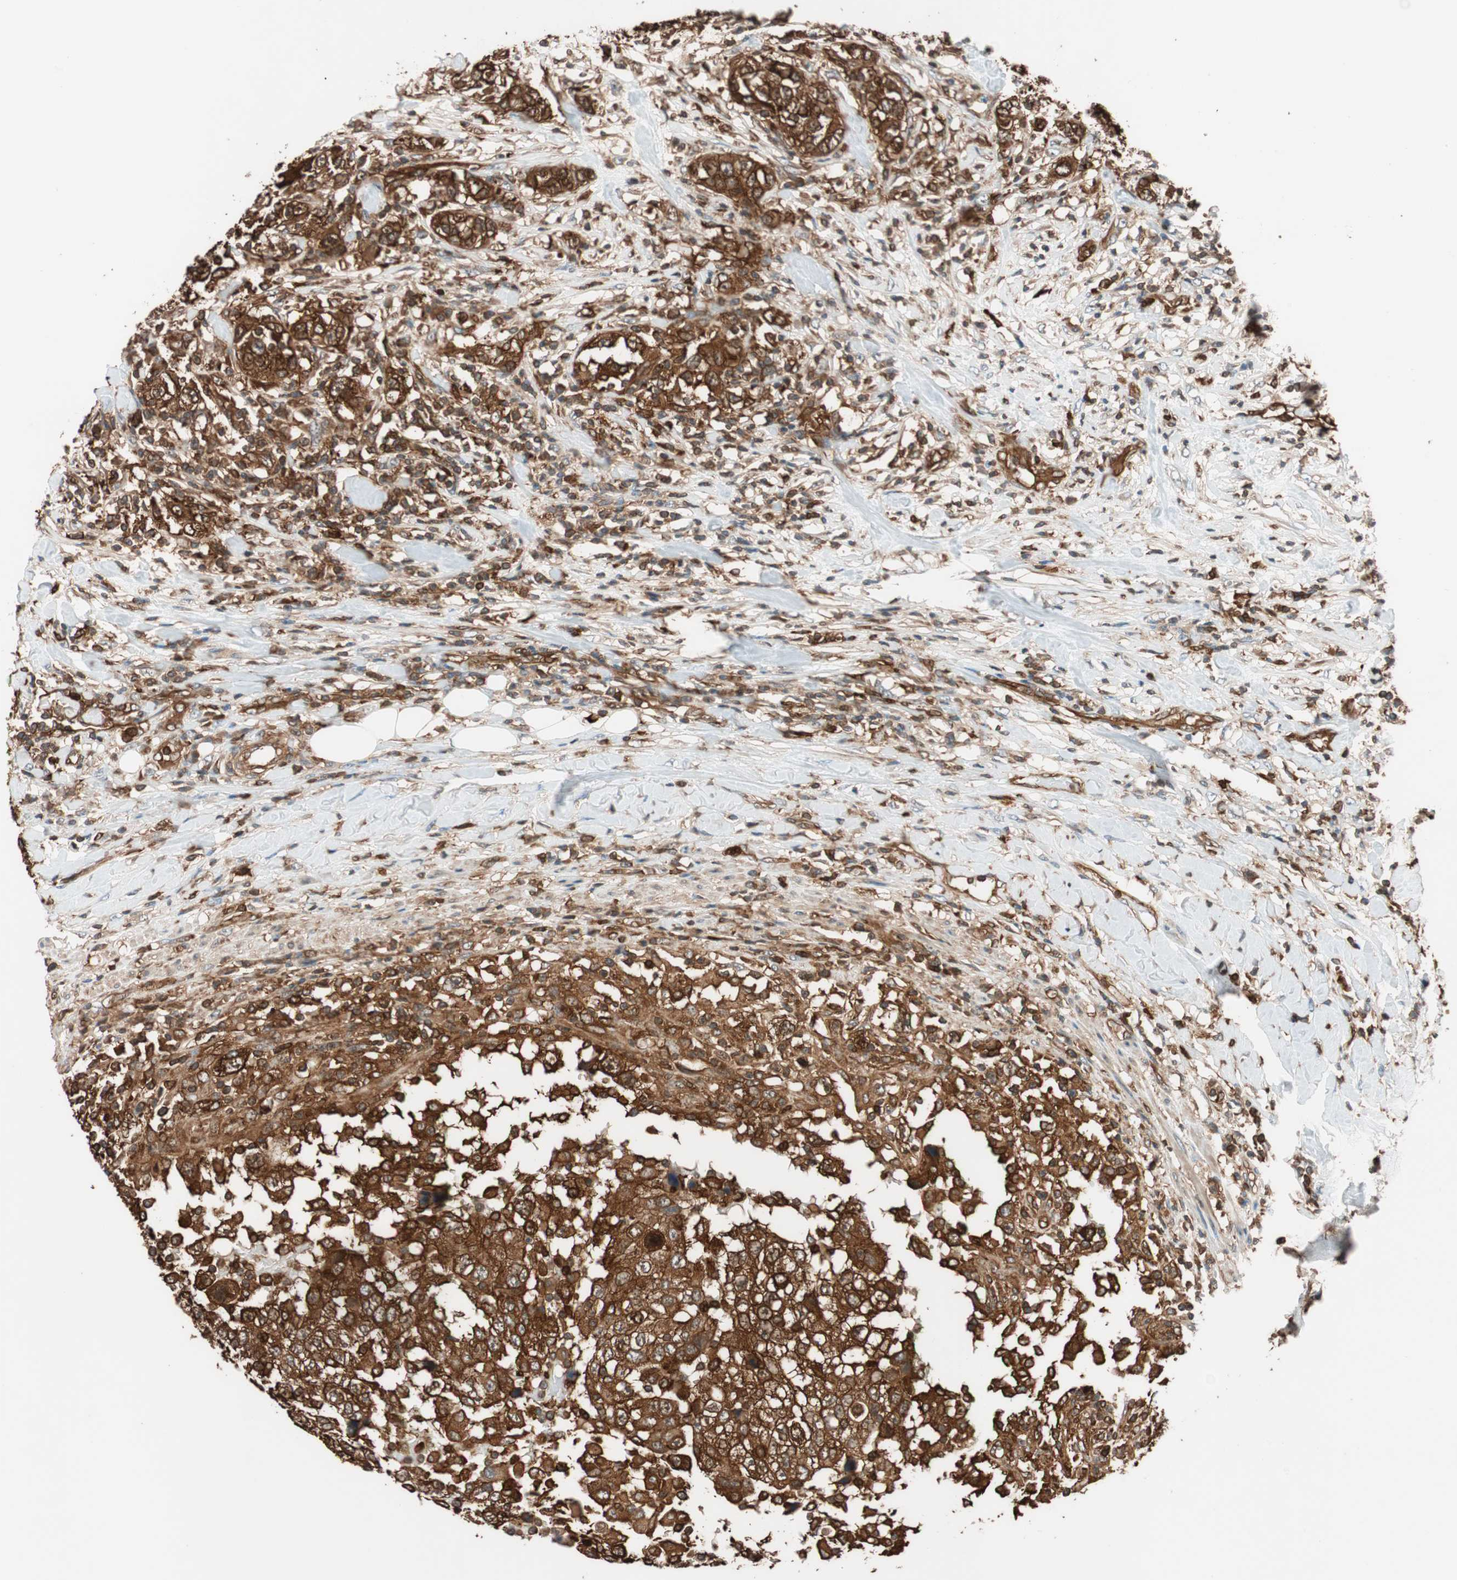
{"staining": {"intensity": "strong", "quantity": ">75%", "location": "cytoplasmic/membranous"}, "tissue": "urothelial cancer", "cell_type": "Tumor cells", "image_type": "cancer", "snomed": [{"axis": "morphology", "description": "Urothelial carcinoma, High grade"}, {"axis": "topography", "description": "Urinary bladder"}], "caption": "Approximately >75% of tumor cells in urothelial carcinoma (high-grade) reveal strong cytoplasmic/membranous protein expression as visualized by brown immunohistochemical staining.", "gene": "VASP", "patient": {"sex": "female", "age": 80}}